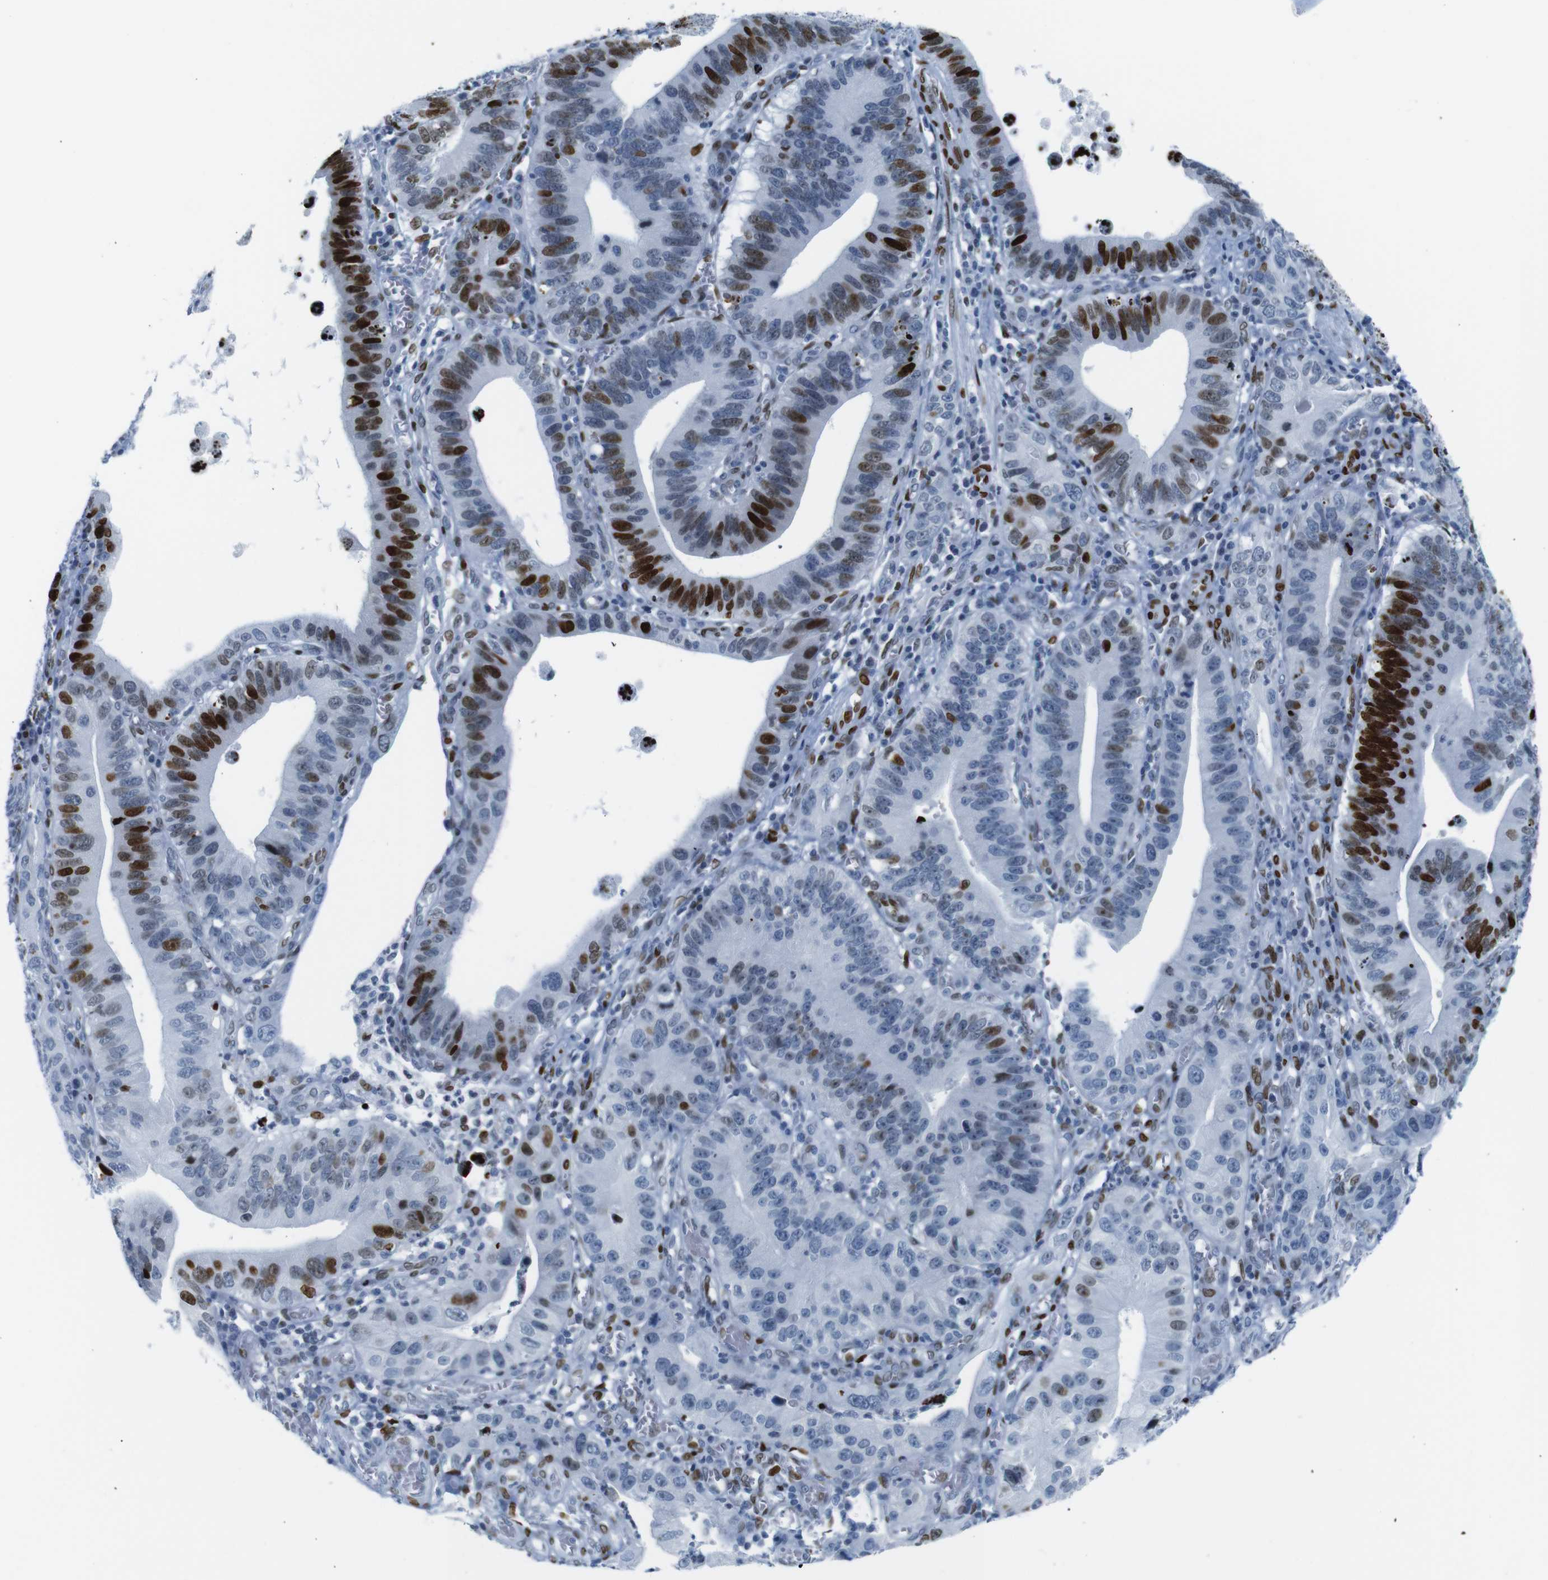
{"staining": {"intensity": "strong", "quantity": "25%-75%", "location": "nuclear"}, "tissue": "stomach cancer", "cell_type": "Tumor cells", "image_type": "cancer", "snomed": [{"axis": "morphology", "description": "Adenocarcinoma, NOS"}, {"axis": "topography", "description": "Stomach"}, {"axis": "topography", "description": "Gastric cardia"}], "caption": "The histopathology image reveals staining of stomach cancer (adenocarcinoma), revealing strong nuclear protein positivity (brown color) within tumor cells.", "gene": "NPIPB15", "patient": {"sex": "male", "age": 59}}